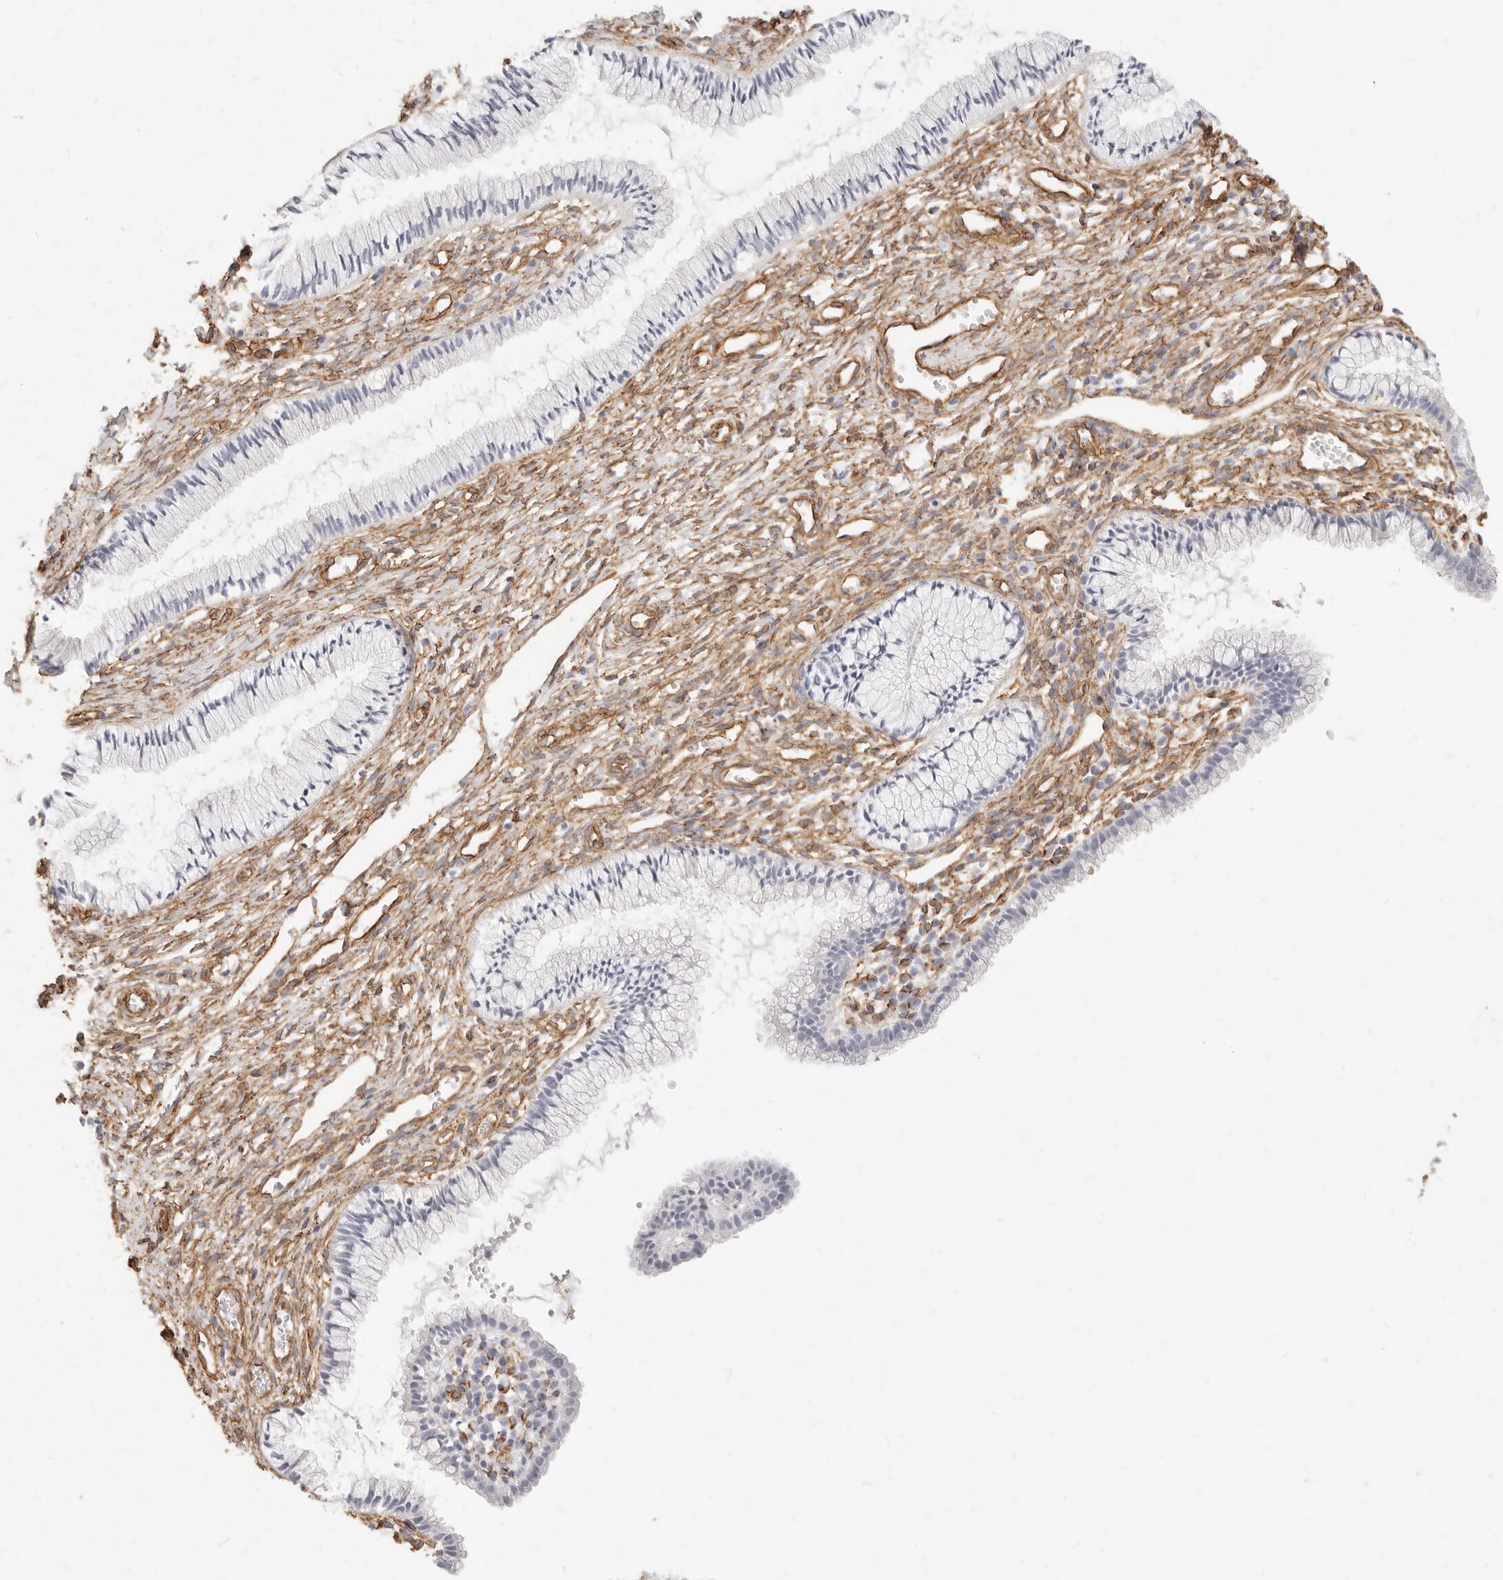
{"staining": {"intensity": "negative", "quantity": "none", "location": "none"}, "tissue": "cervix", "cell_type": "Glandular cells", "image_type": "normal", "snomed": [{"axis": "morphology", "description": "Normal tissue, NOS"}, {"axis": "topography", "description": "Cervix"}], "caption": "Immunohistochemistry (IHC) micrograph of benign human cervix stained for a protein (brown), which reveals no positivity in glandular cells.", "gene": "NUS1", "patient": {"sex": "female", "age": 27}}